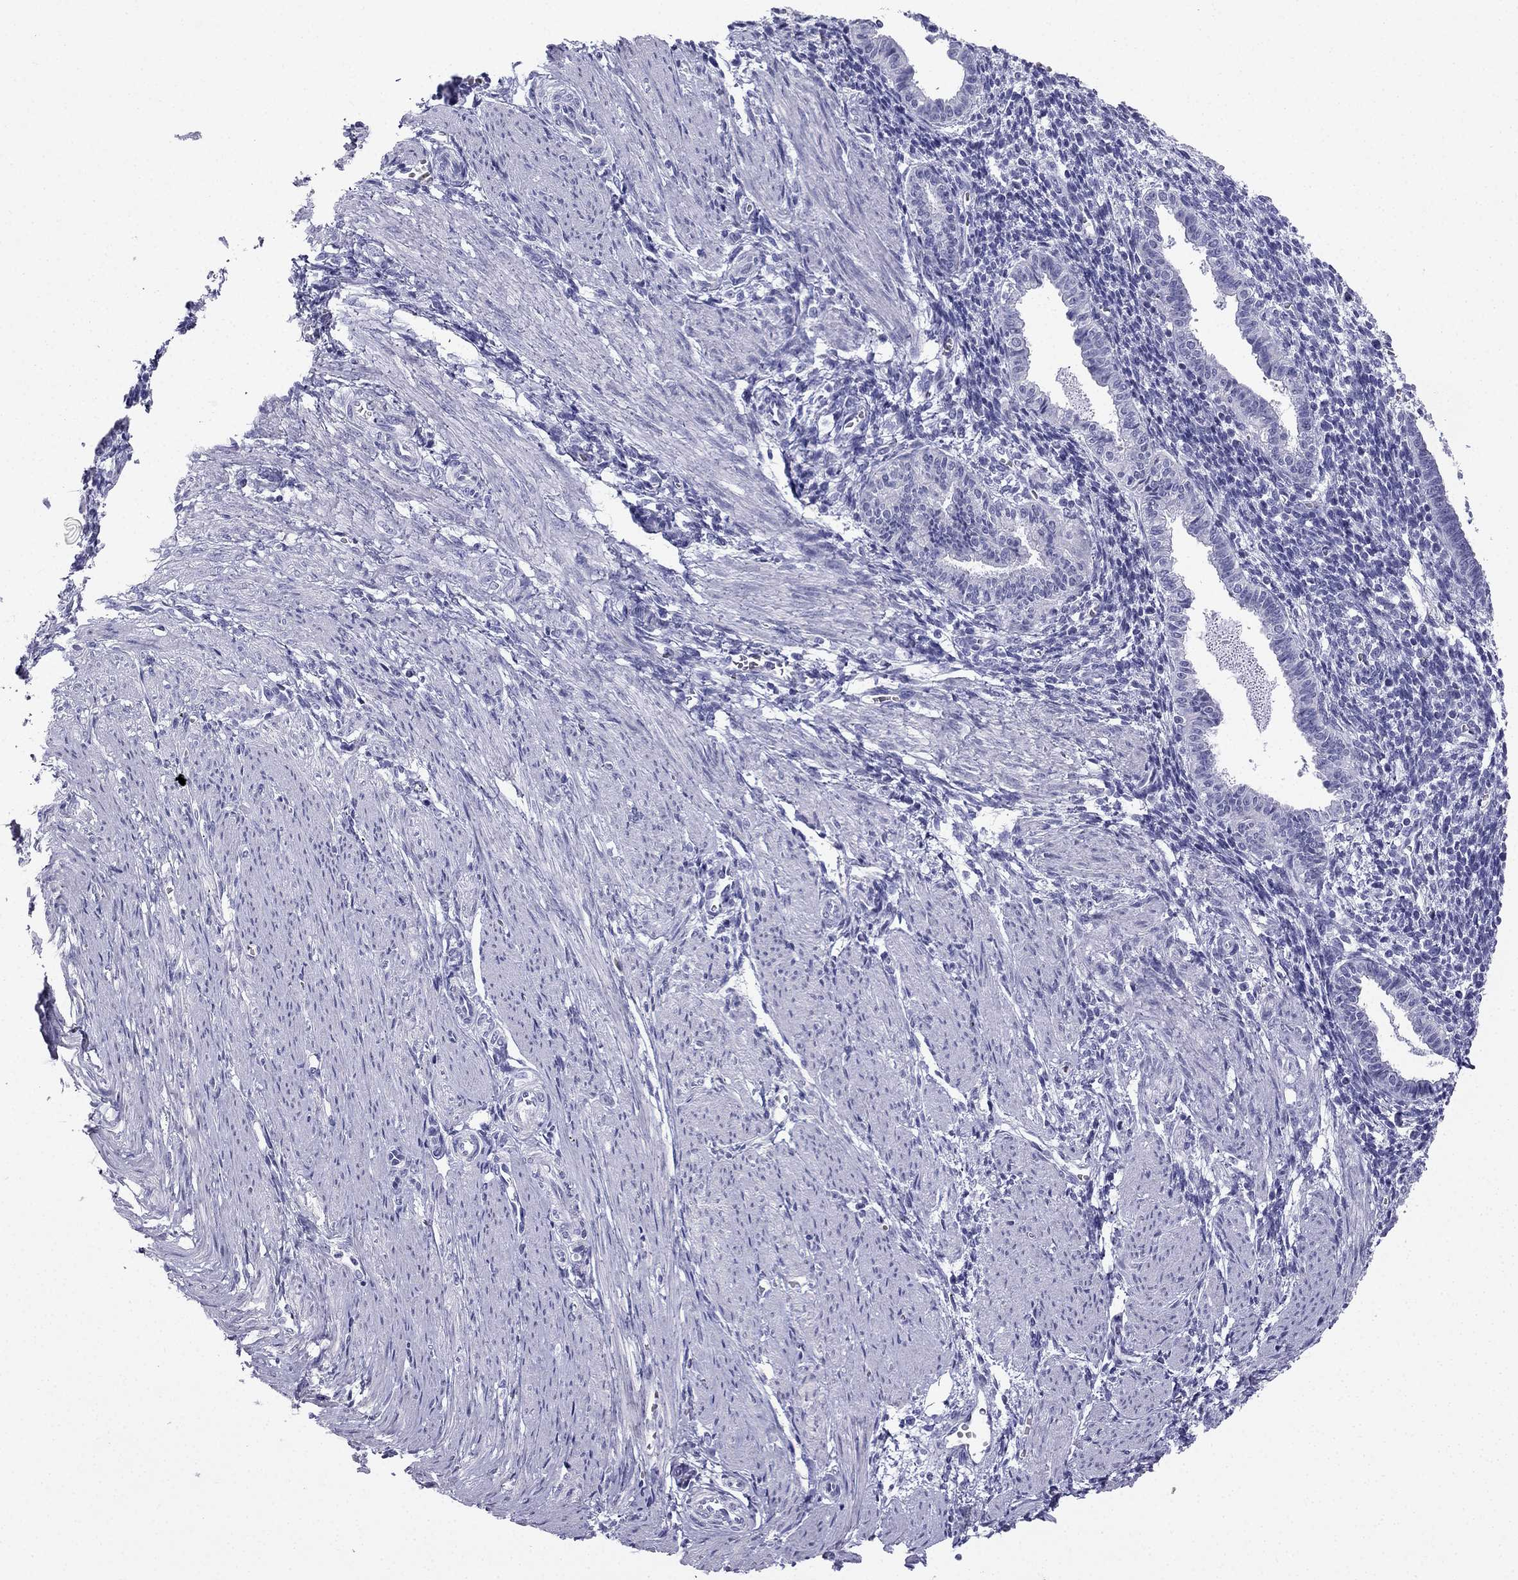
{"staining": {"intensity": "negative", "quantity": "none", "location": "none"}, "tissue": "endometrium", "cell_type": "Cells in endometrial stroma", "image_type": "normal", "snomed": [{"axis": "morphology", "description": "Normal tissue, NOS"}, {"axis": "topography", "description": "Endometrium"}], "caption": "This micrograph is of unremarkable endometrium stained with immunohistochemistry (IHC) to label a protein in brown with the nuclei are counter-stained blue. There is no expression in cells in endometrial stroma. (IHC, brightfield microscopy, high magnification).", "gene": "NPTX1", "patient": {"sex": "female", "age": 37}}